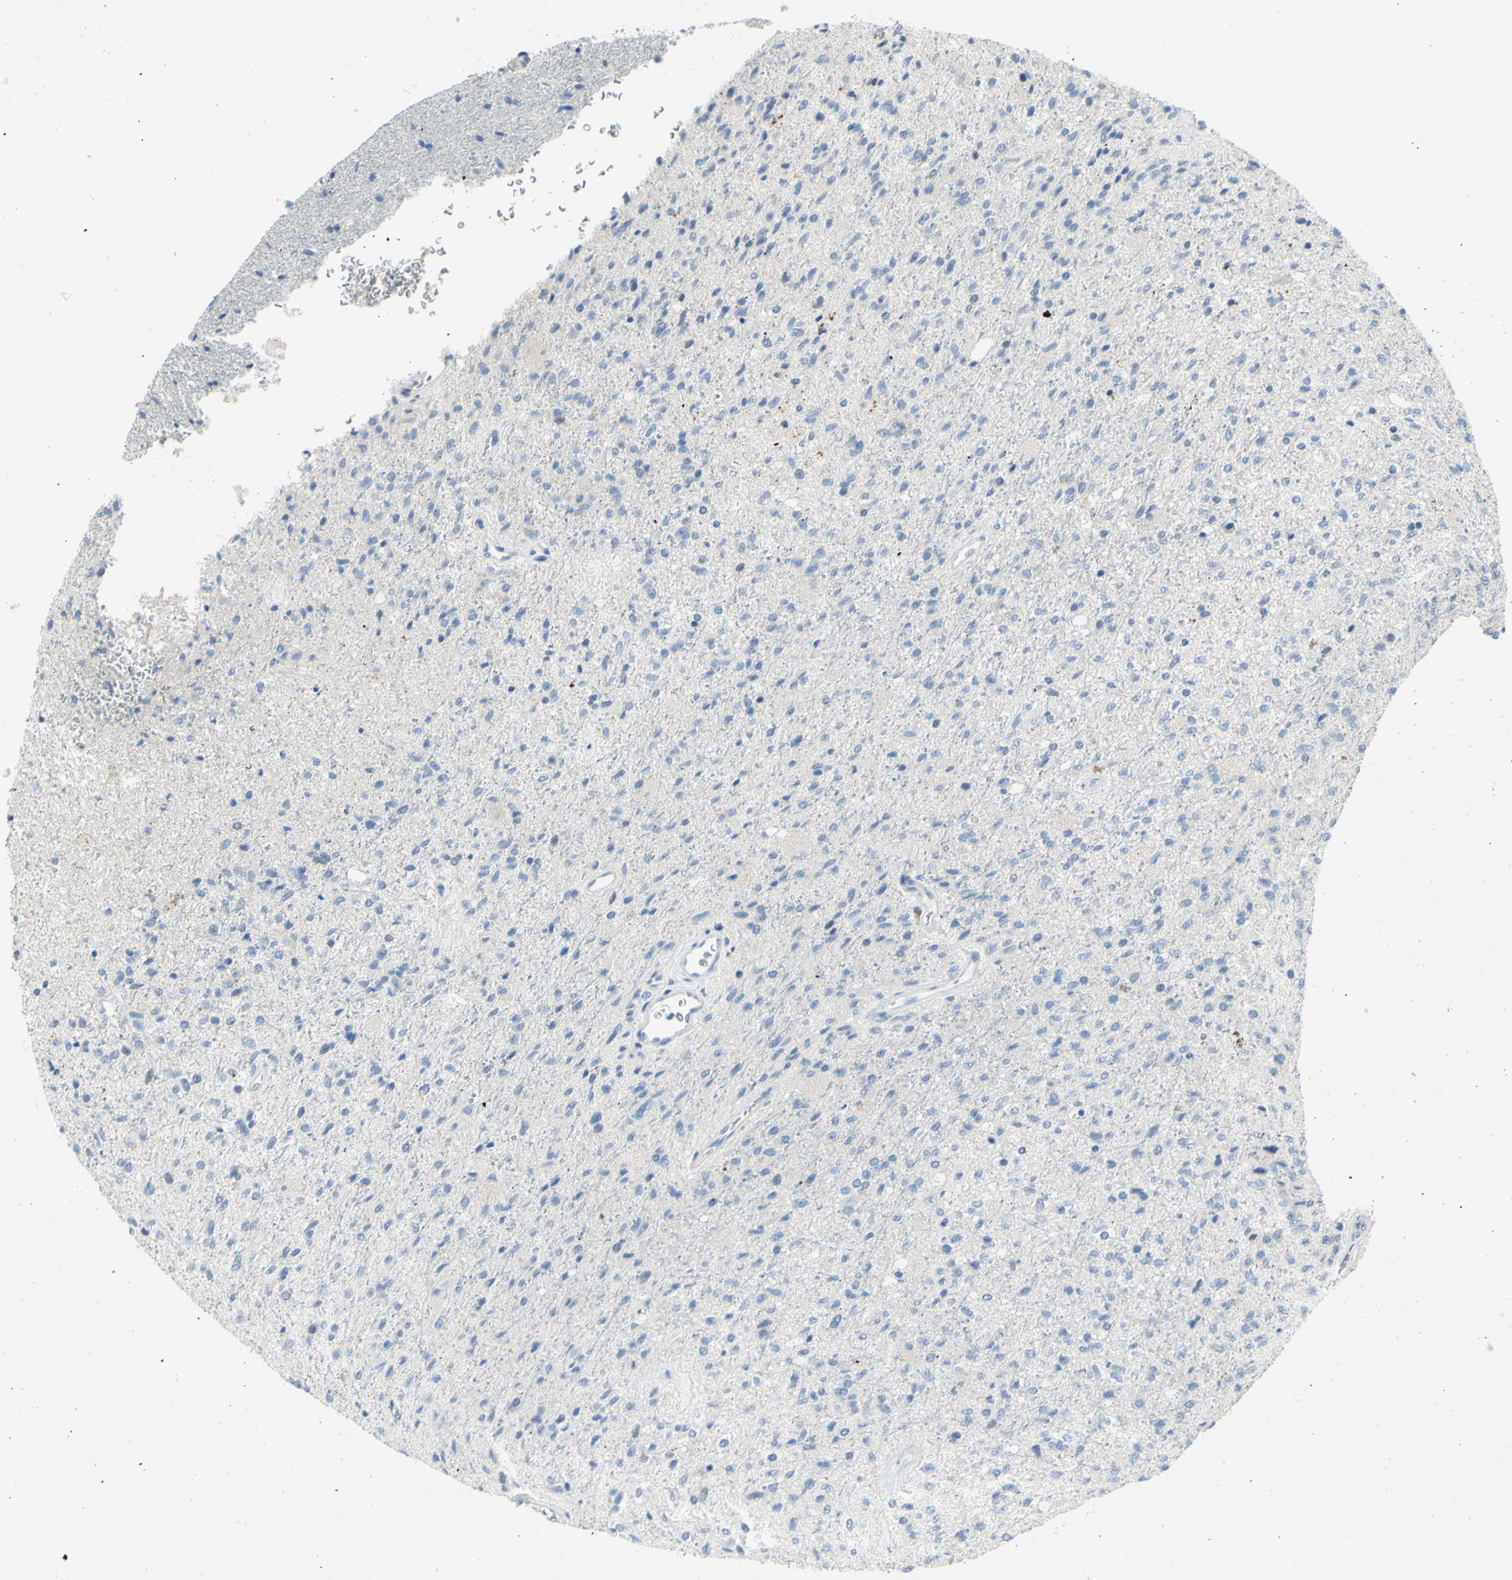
{"staining": {"intensity": "negative", "quantity": "none", "location": "none"}, "tissue": "glioma", "cell_type": "Tumor cells", "image_type": "cancer", "snomed": [{"axis": "morphology", "description": "Normal tissue, NOS"}, {"axis": "morphology", "description": "Glioma, malignant, High grade"}, {"axis": "topography", "description": "Cerebral cortex"}], "caption": "Tumor cells show no significant staining in malignant high-grade glioma.", "gene": "MUC1", "patient": {"sex": "male", "age": 77}}